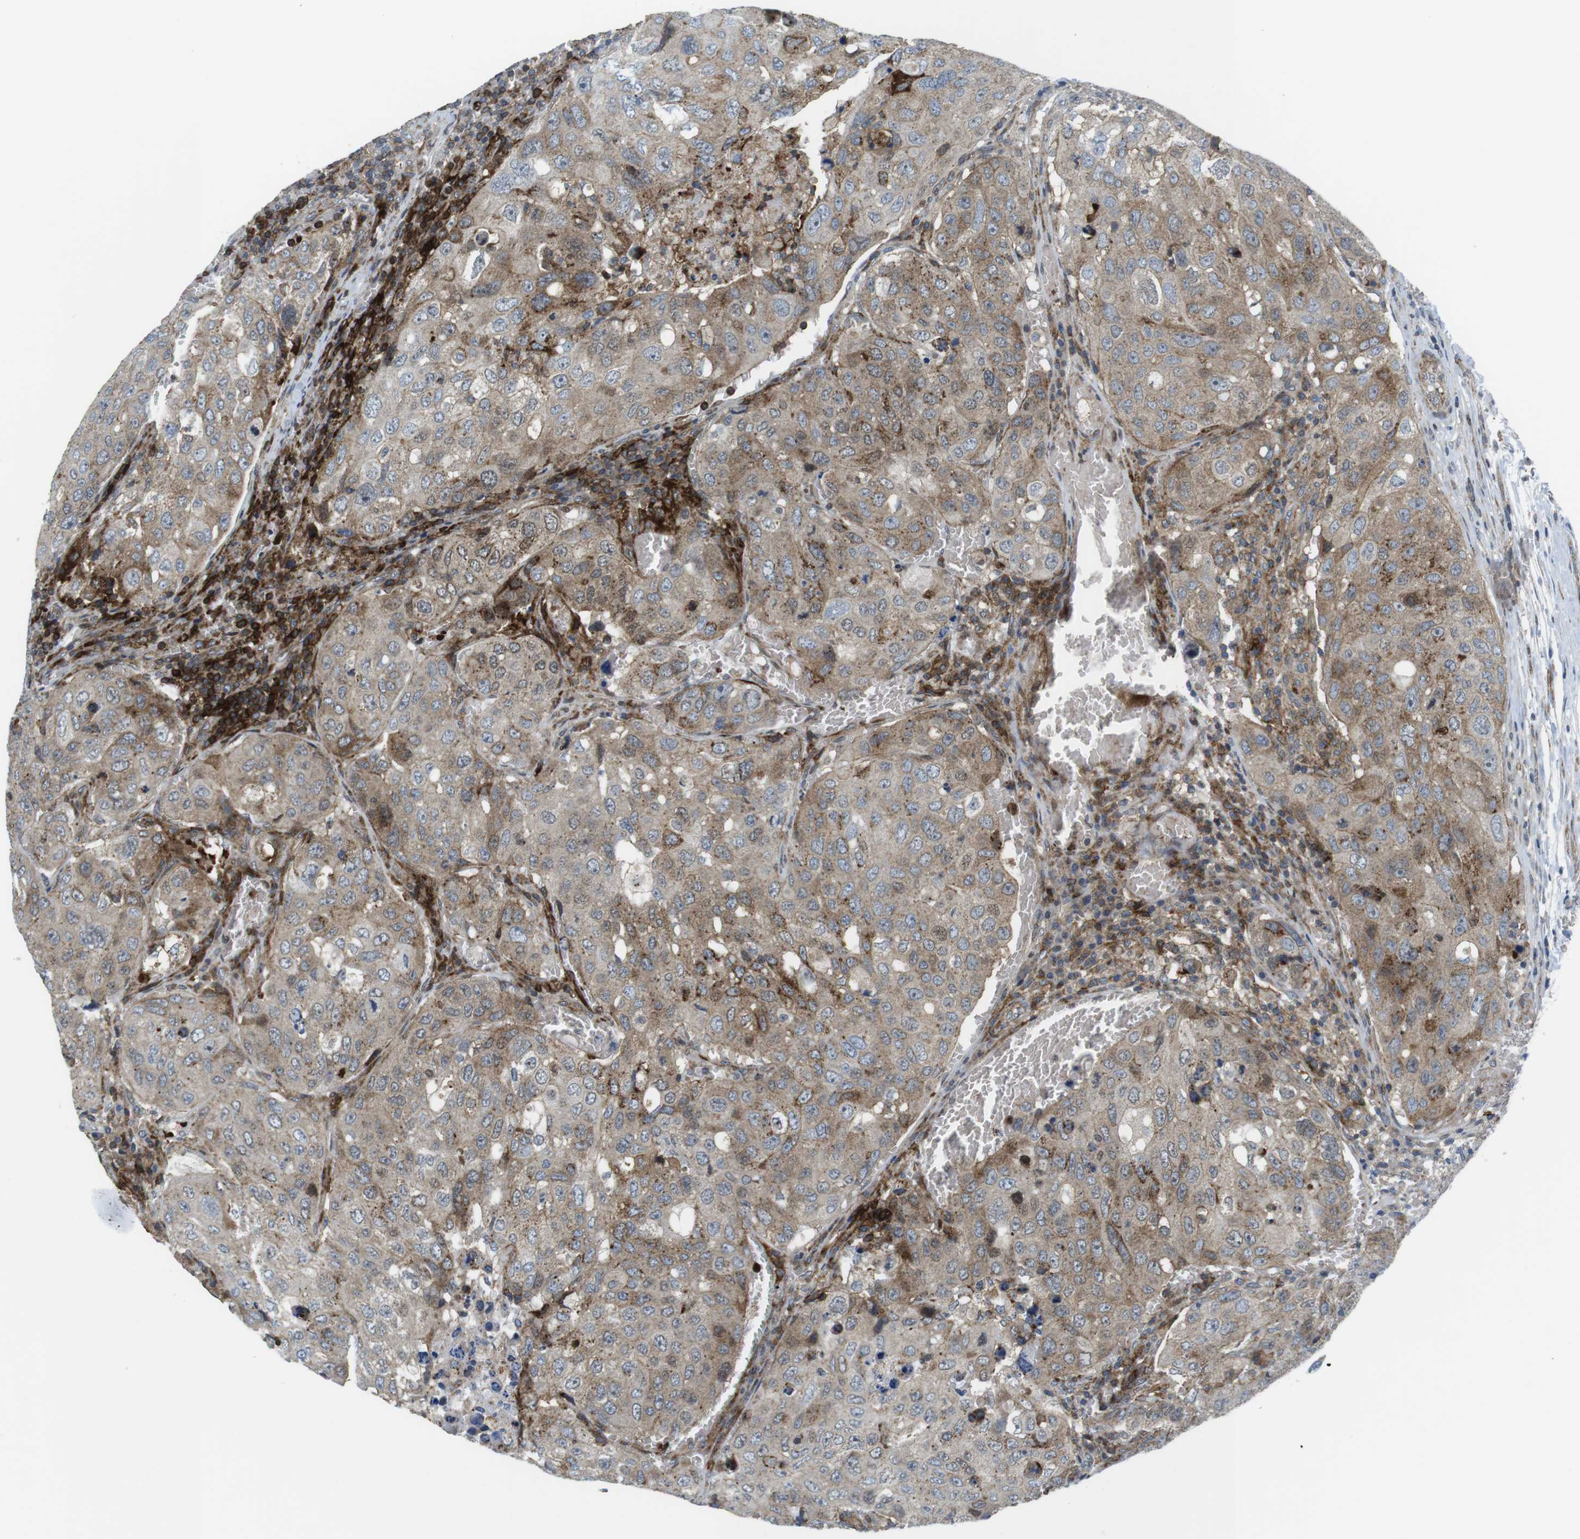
{"staining": {"intensity": "weak", "quantity": ">75%", "location": "cytoplasmic/membranous"}, "tissue": "urothelial cancer", "cell_type": "Tumor cells", "image_type": "cancer", "snomed": [{"axis": "morphology", "description": "Urothelial carcinoma, High grade"}, {"axis": "topography", "description": "Lymph node"}, {"axis": "topography", "description": "Urinary bladder"}], "caption": "Weak cytoplasmic/membranous protein expression is seen in approximately >75% of tumor cells in urothelial cancer.", "gene": "CUL7", "patient": {"sex": "male", "age": 51}}